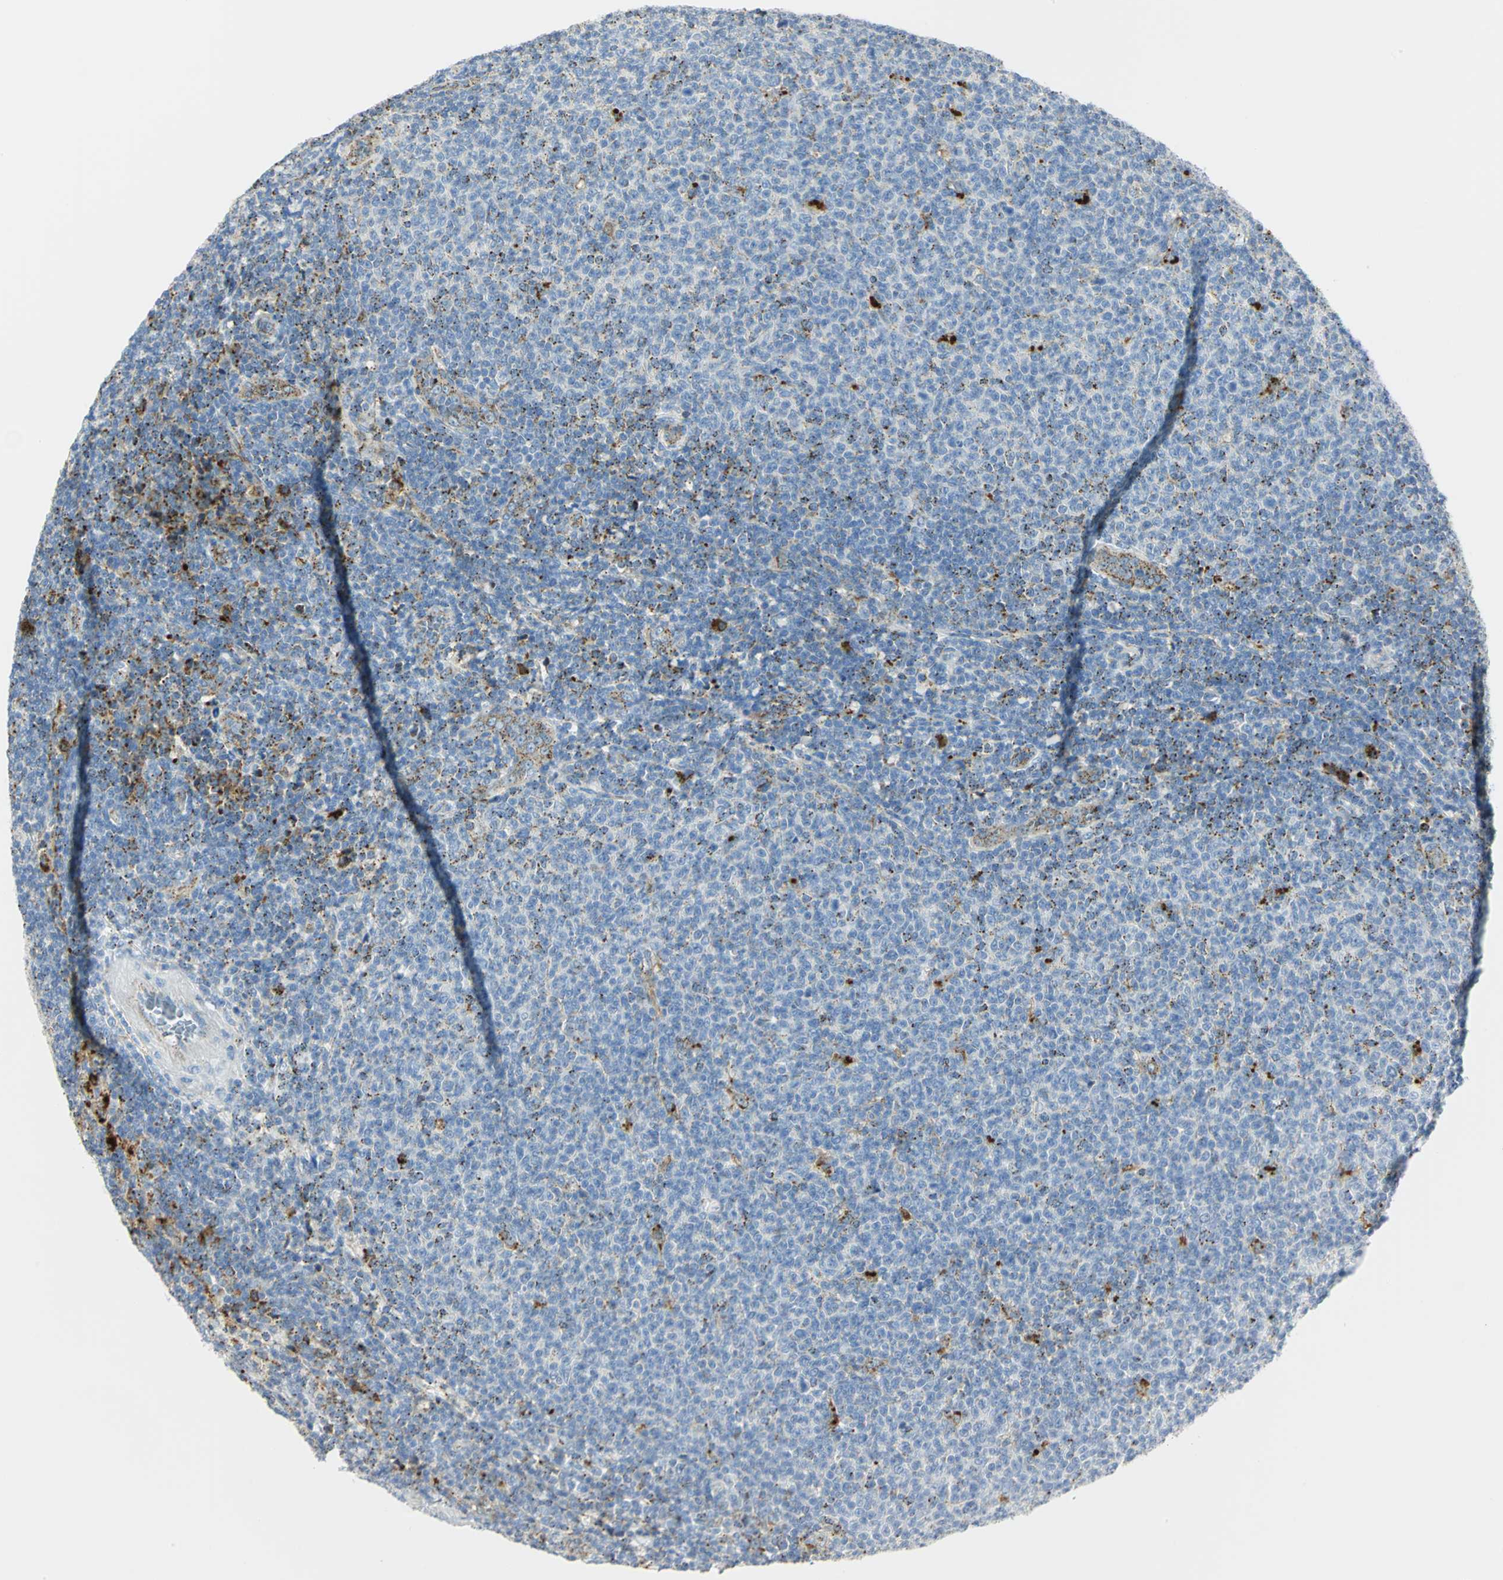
{"staining": {"intensity": "negative", "quantity": "none", "location": "none"}, "tissue": "lymphoma", "cell_type": "Tumor cells", "image_type": "cancer", "snomed": [{"axis": "morphology", "description": "Malignant lymphoma, non-Hodgkin's type, Low grade"}, {"axis": "topography", "description": "Lymph node"}], "caption": "The micrograph reveals no significant expression in tumor cells of lymphoma.", "gene": "ARSA", "patient": {"sex": "male", "age": 66}}